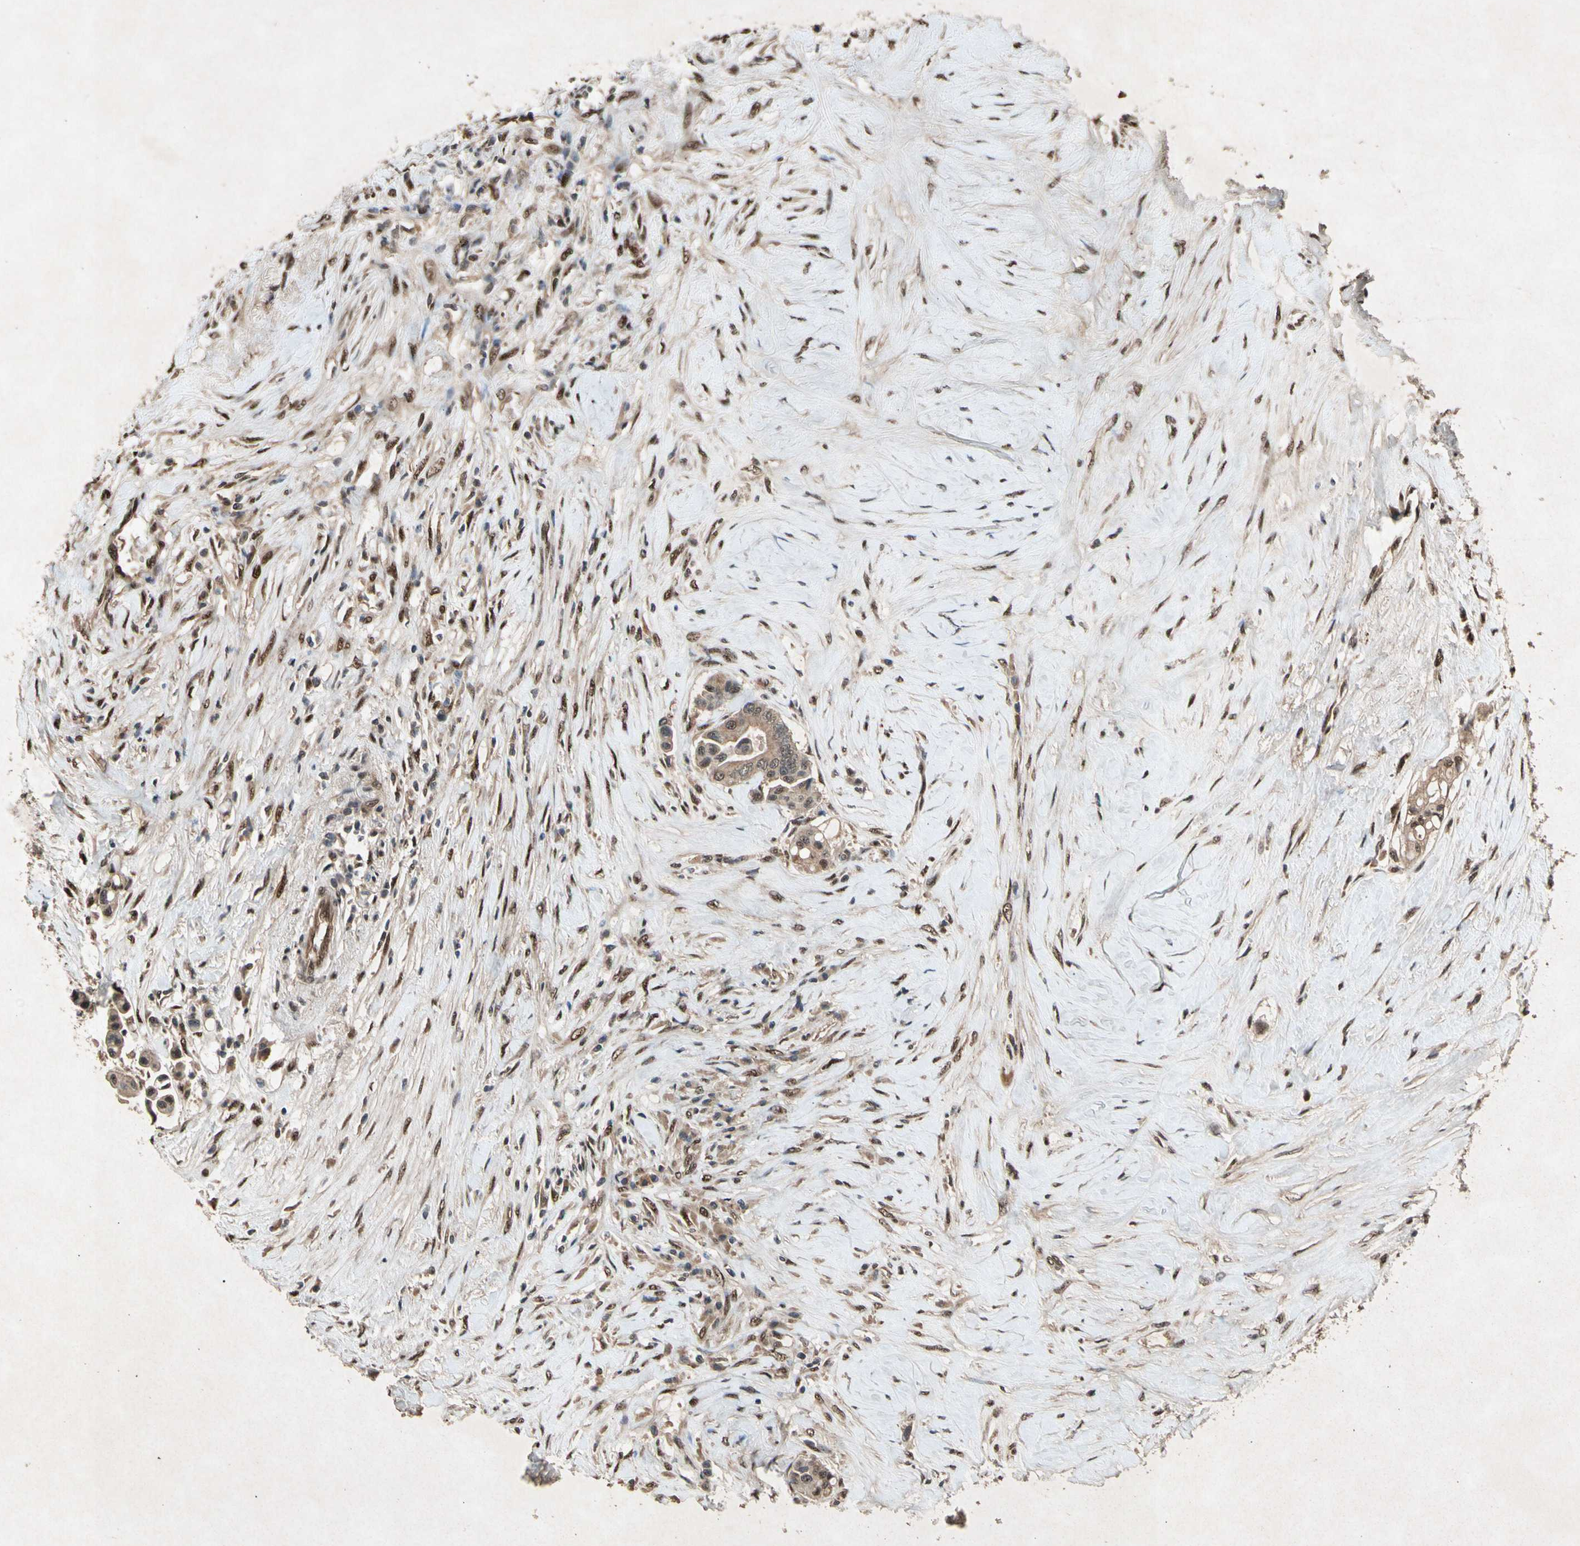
{"staining": {"intensity": "weak", "quantity": ">75%", "location": "cytoplasmic/membranous,nuclear"}, "tissue": "colorectal cancer", "cell_type": "Tumor cells", "image_type": "cancer", "snomed": [{"axis": "morphology", "description": "Normal tissue, NOS"}, {"axis": "morphology", "description": "Adenocarcinoma, NOS"}, {"axis": "topography", "description": "Colon"}], "caption": "A high-resolution image shows IHC staining of colorectal adenocarcinoma, which displays weak cytoplasmic/membranous and nuclear positivity in approximately >75% of tumor cells.", "gene": "PML", "patient": {"sex": "male", "age": 82}}